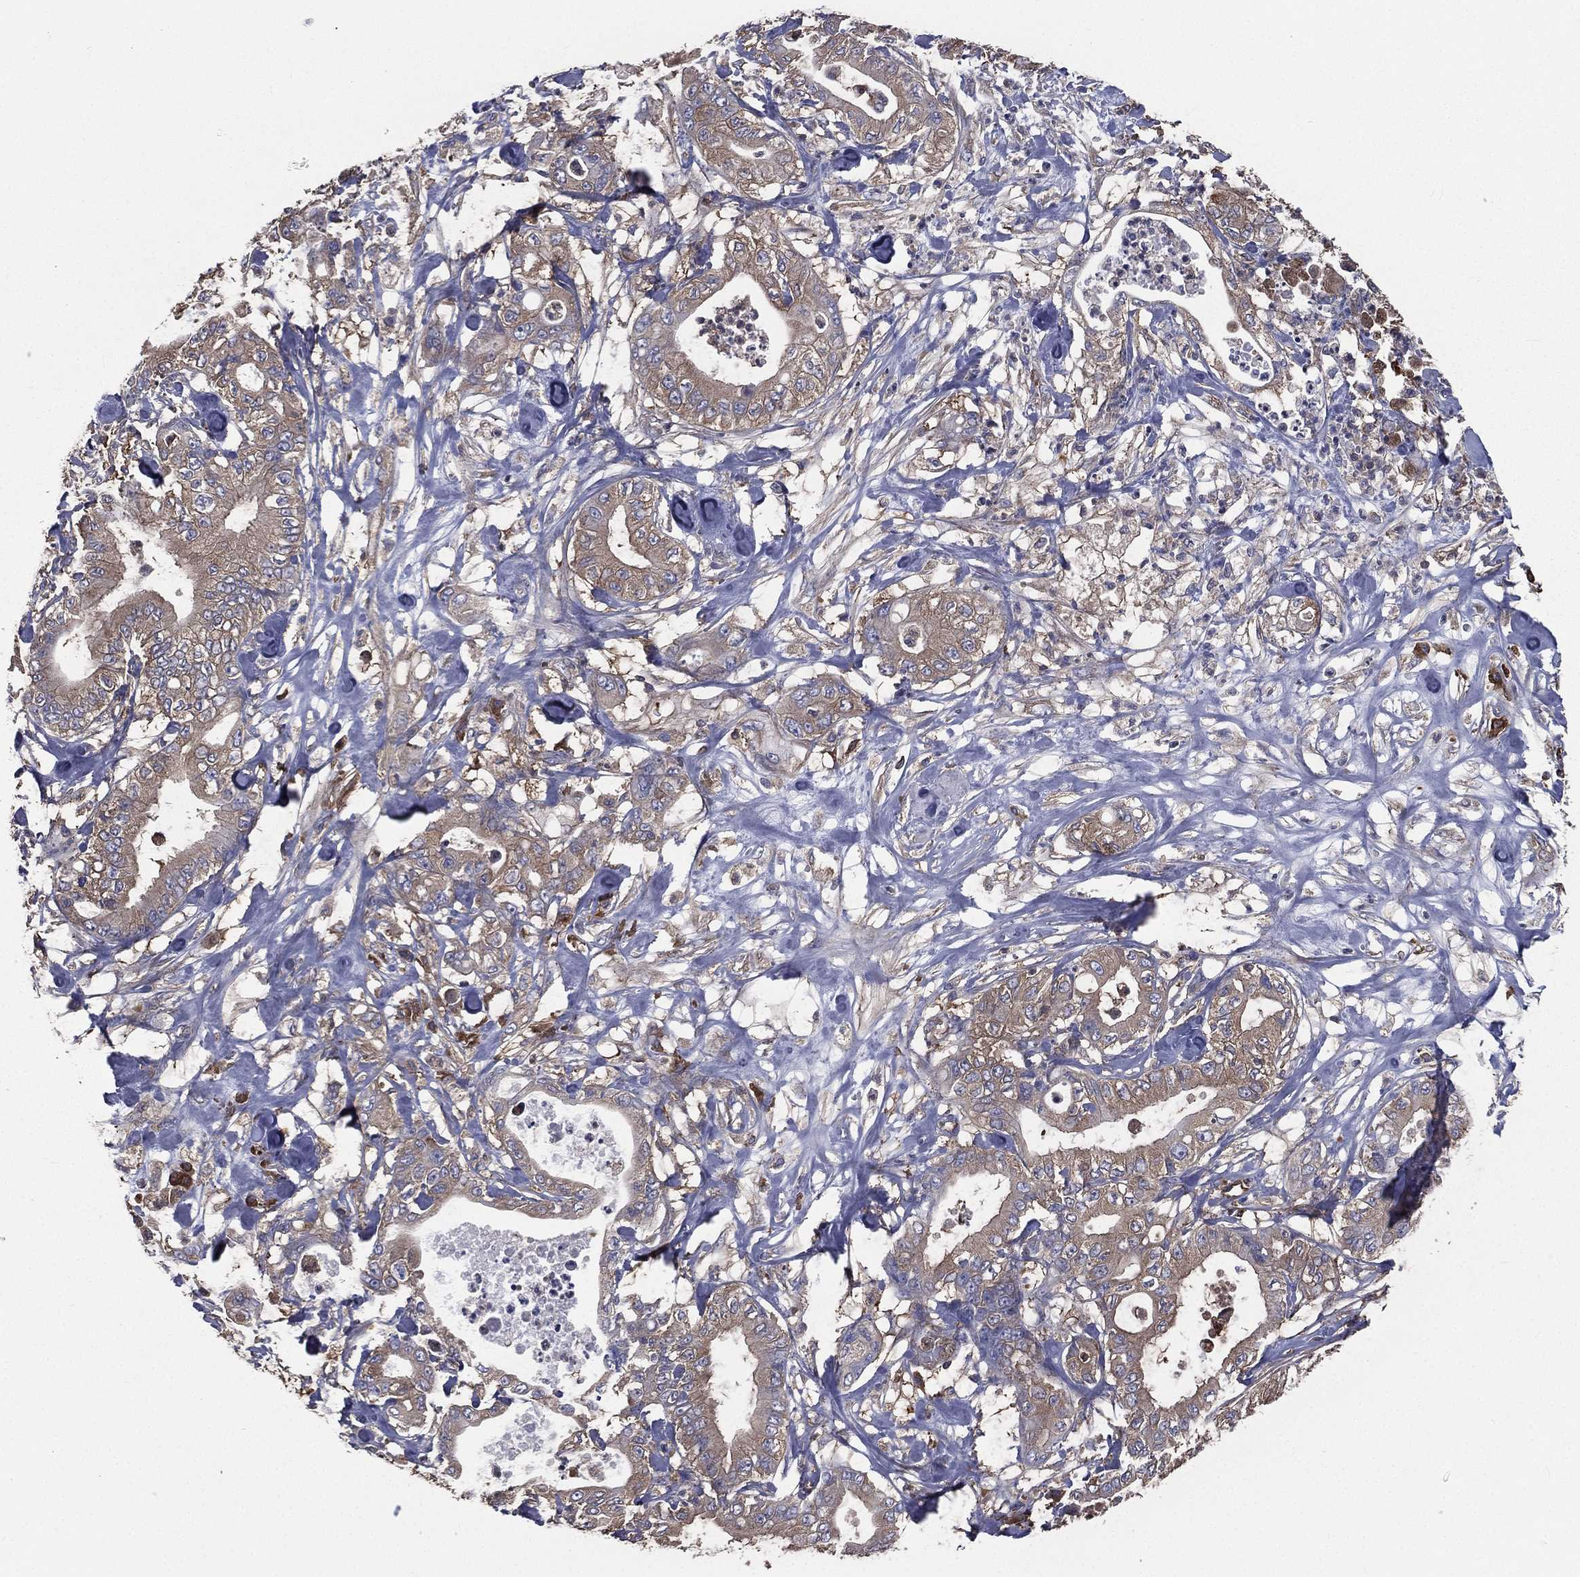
{"staining": {"intensity": "weak", "quantity": "25%-75%", "location": "cytoplasmic/membranous"}, "tissue": "pancreatic cancer", "cell_type": "Tumor cells", "image_type": "cancer", "snomed": [{"axis": "morphology", "description": "Adenocarcinoma, NOS"}, {"axis": "topography", "description": "Pancreas"}], "caption": "Protein staining of pancreatic cancer (adenocarcinoma) tissue demonstrates weak cytoplasmic/membranous expression in about 25%-75% of tumor cells.", "gene": "SARS1", "patient": {"sex": "male", "age": 71}}